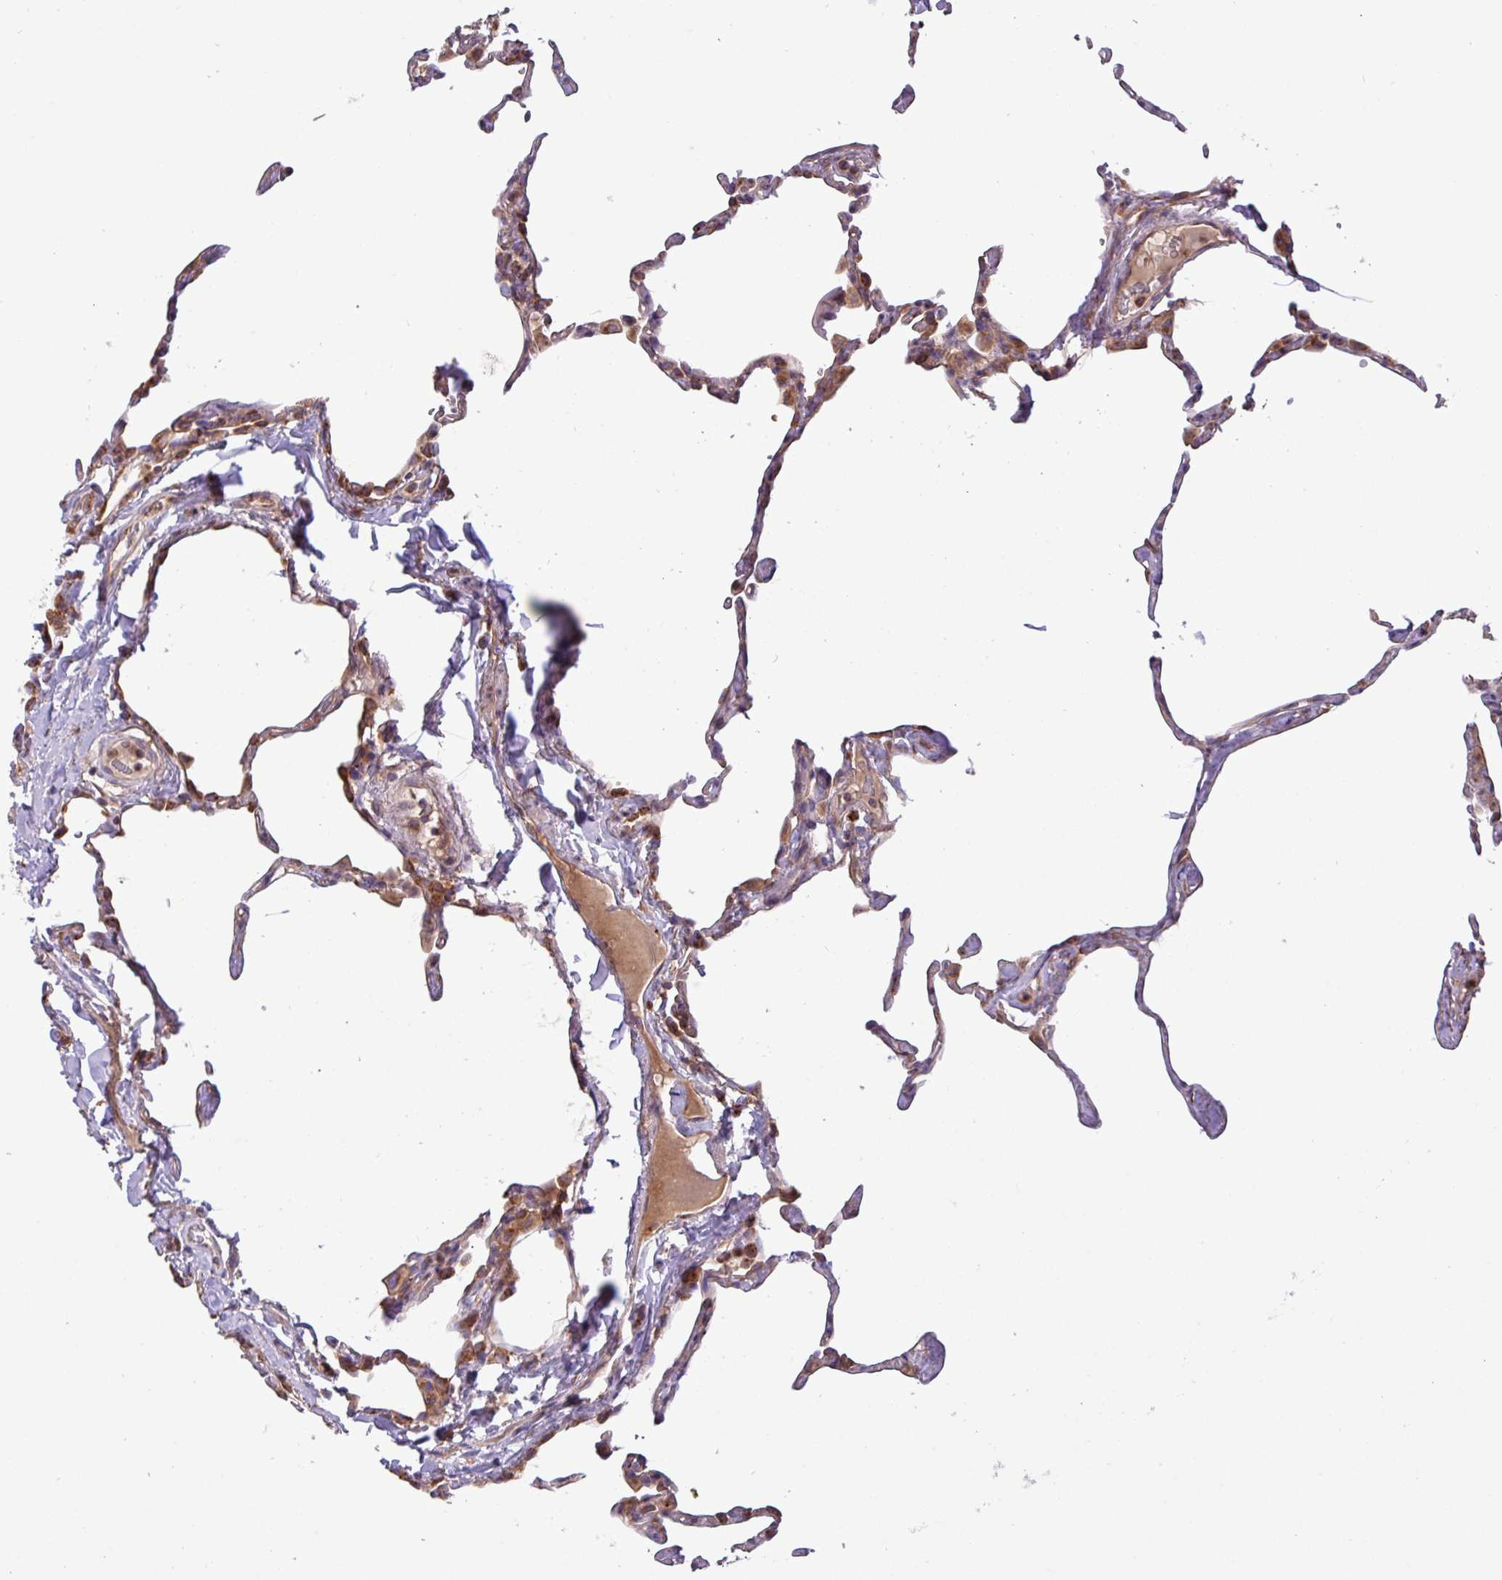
{"staining": {"intensity": "moderate", "quantity": "25%-75%", "location": "cytoplasmic/membranous"}, "tissue": "lung", "cell_type": "Alveolar cells", "image_type": "normal", "snomed": [{"axis": "morphology", "description": "Normal tissue, NOS"}, {"axis": "topography", "description": "Lung"}], "caption": "Immunohistochemical staining of unremarkable human lung demonstrates 25%-75% levels of moderate cytoplasmic/membranous protein positivity in approximately 25%-75% of alveolar cells.", "gene": "RAB19", "patient": {"sex": "male", "age": 65}}